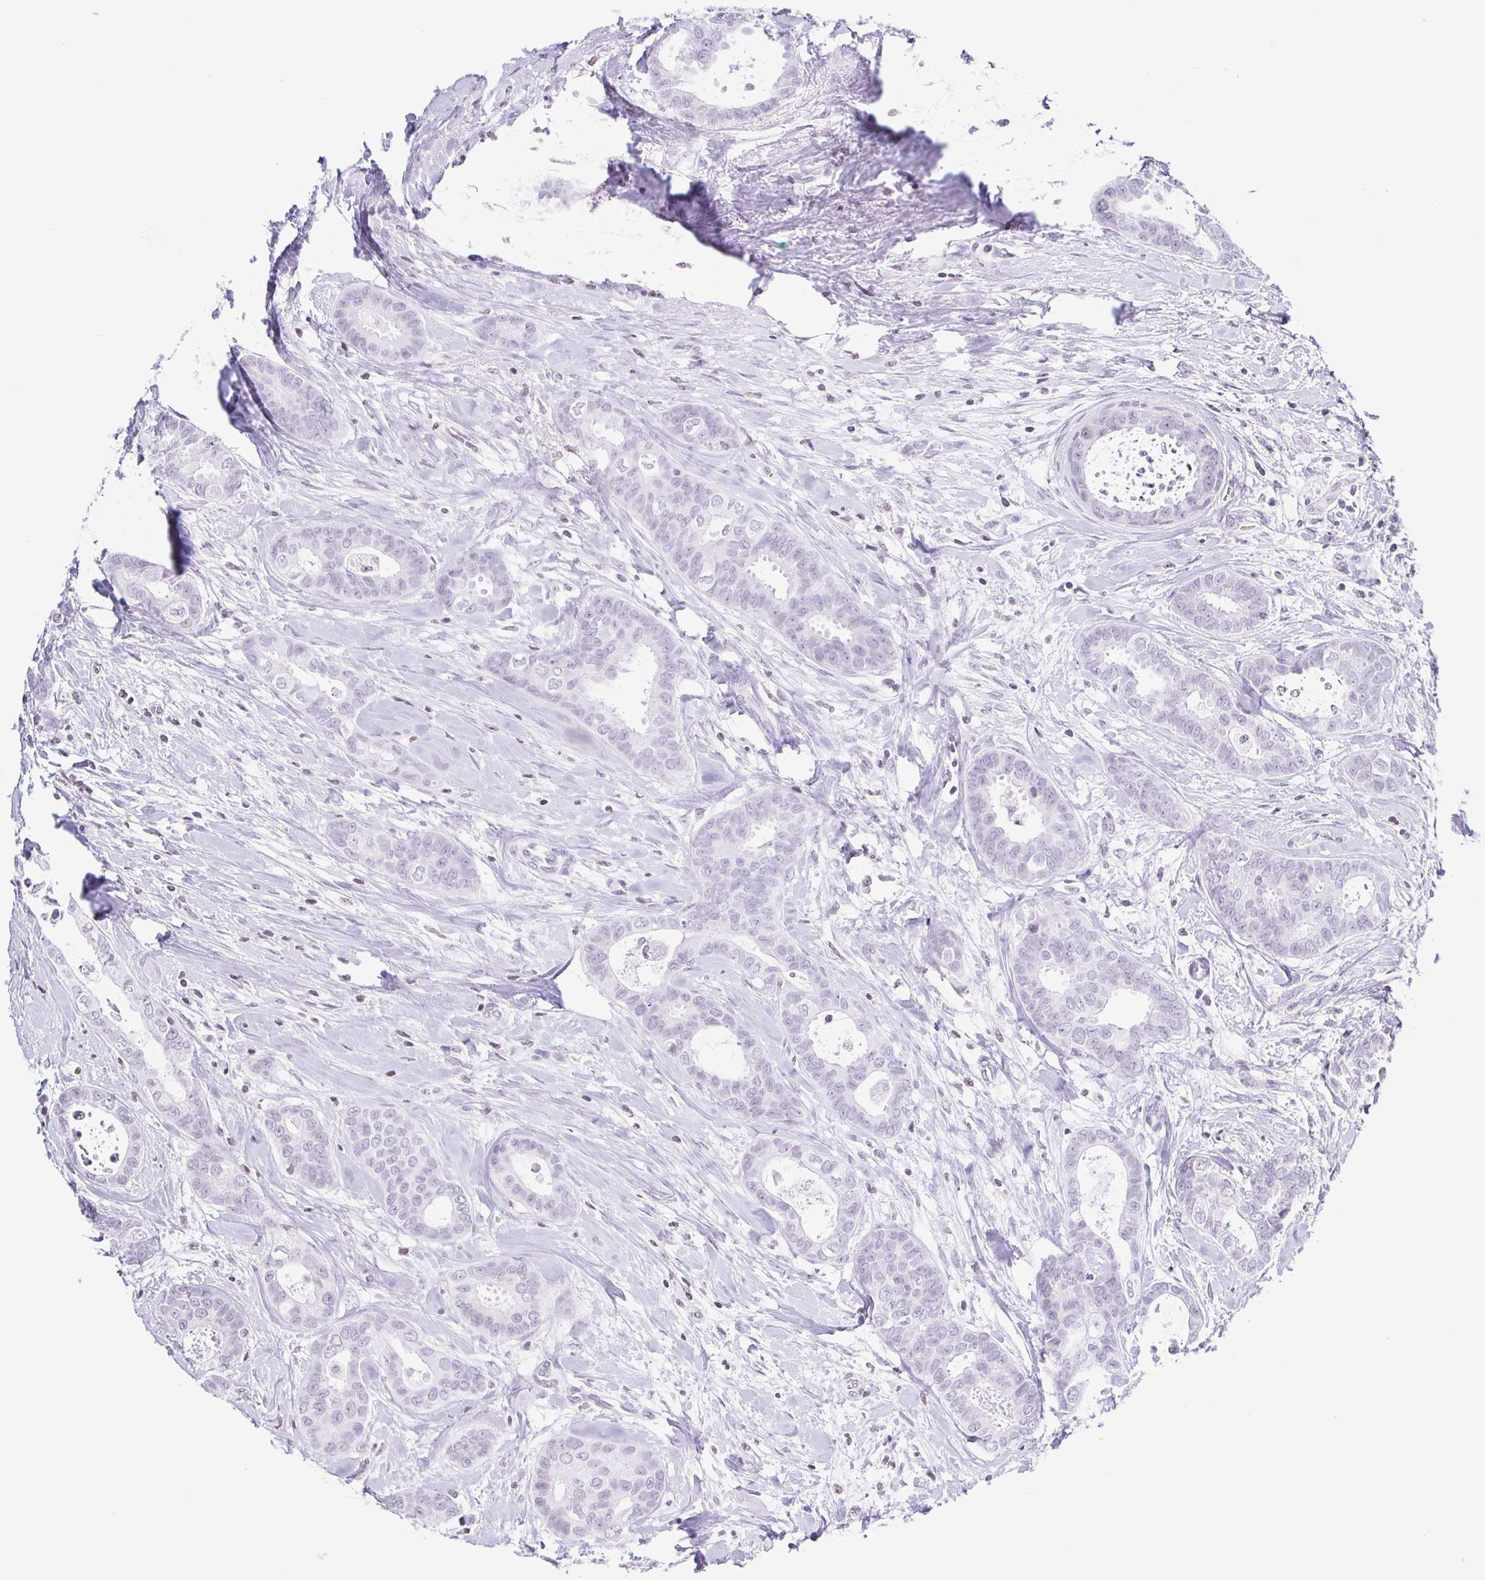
{"staining": {"intensity": "negative", "quantity": "none", "location": "none"}, "tissue": "breast cancer", "cell_type": "Tumor cells", "image_type": "cancer", "snomed": [{"axis": "morphology", "description": "Duct carcinoma"}, {"axis": "topography", "description": "Breast"}], "caption": "This micrograph is of breast cancer (infiltrating ductal carcinoma) stained with immunohistochemistry (IHC) to label a protein in brown with the nuclei are counter-stained blue. There is no expression in tumor cells. (Immunohistochemistry, brightfield microscopy, high magnification).", "gene": "VCY1B", "patient": {"sex": "female", "age": 45}}